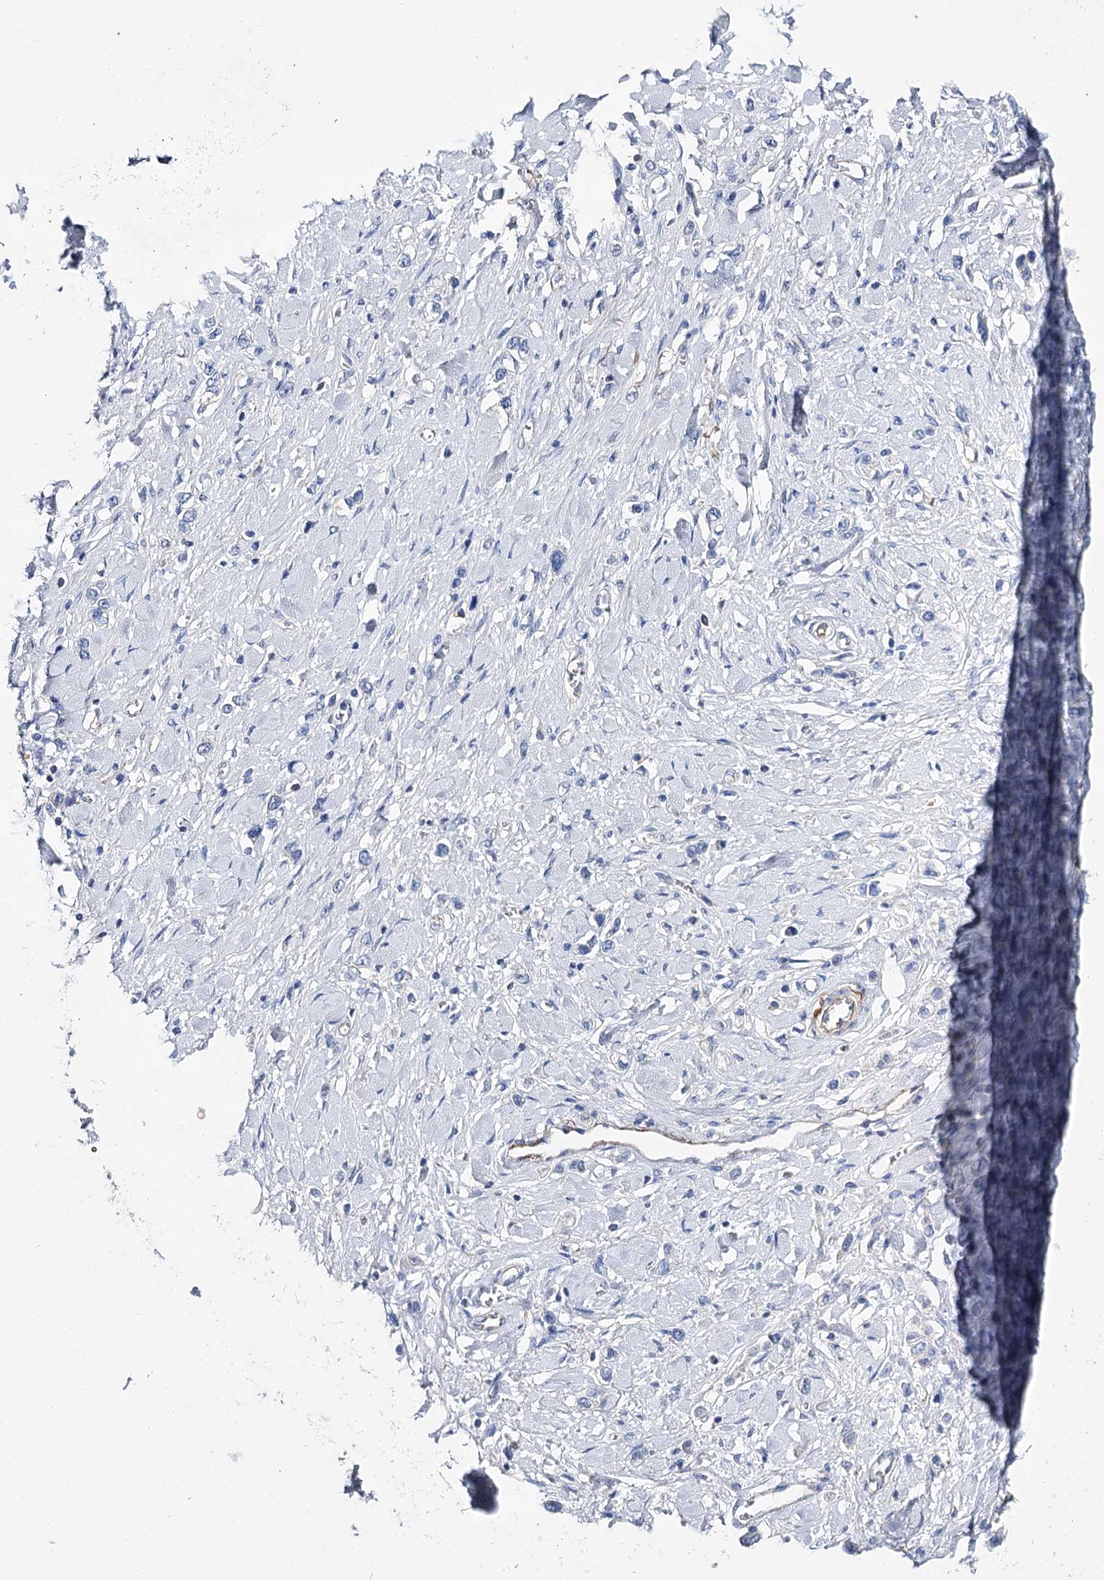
{"staining": {"intensity": "negative", "quantity": "none", "location": "none"}, "tissue": "stomach cancer", "cell_type": "Tumor cells", "image_type": "cancer", "snomed": [{"axis": "morphology", "description": "Normal tissue, NOS"}, {"axis": "morphology", "description": "Adenocarcinoma, NOS"}, {"axis": "topography", "description": "Stomach, upper"}, {"axis": "topography", "description": "Stomach"}], "caption": "Tumor cells show no significant expression in adenocarcinoma (stomach).", "gene": "EPYC", "patient": {"sex": "female", "age": 65}}